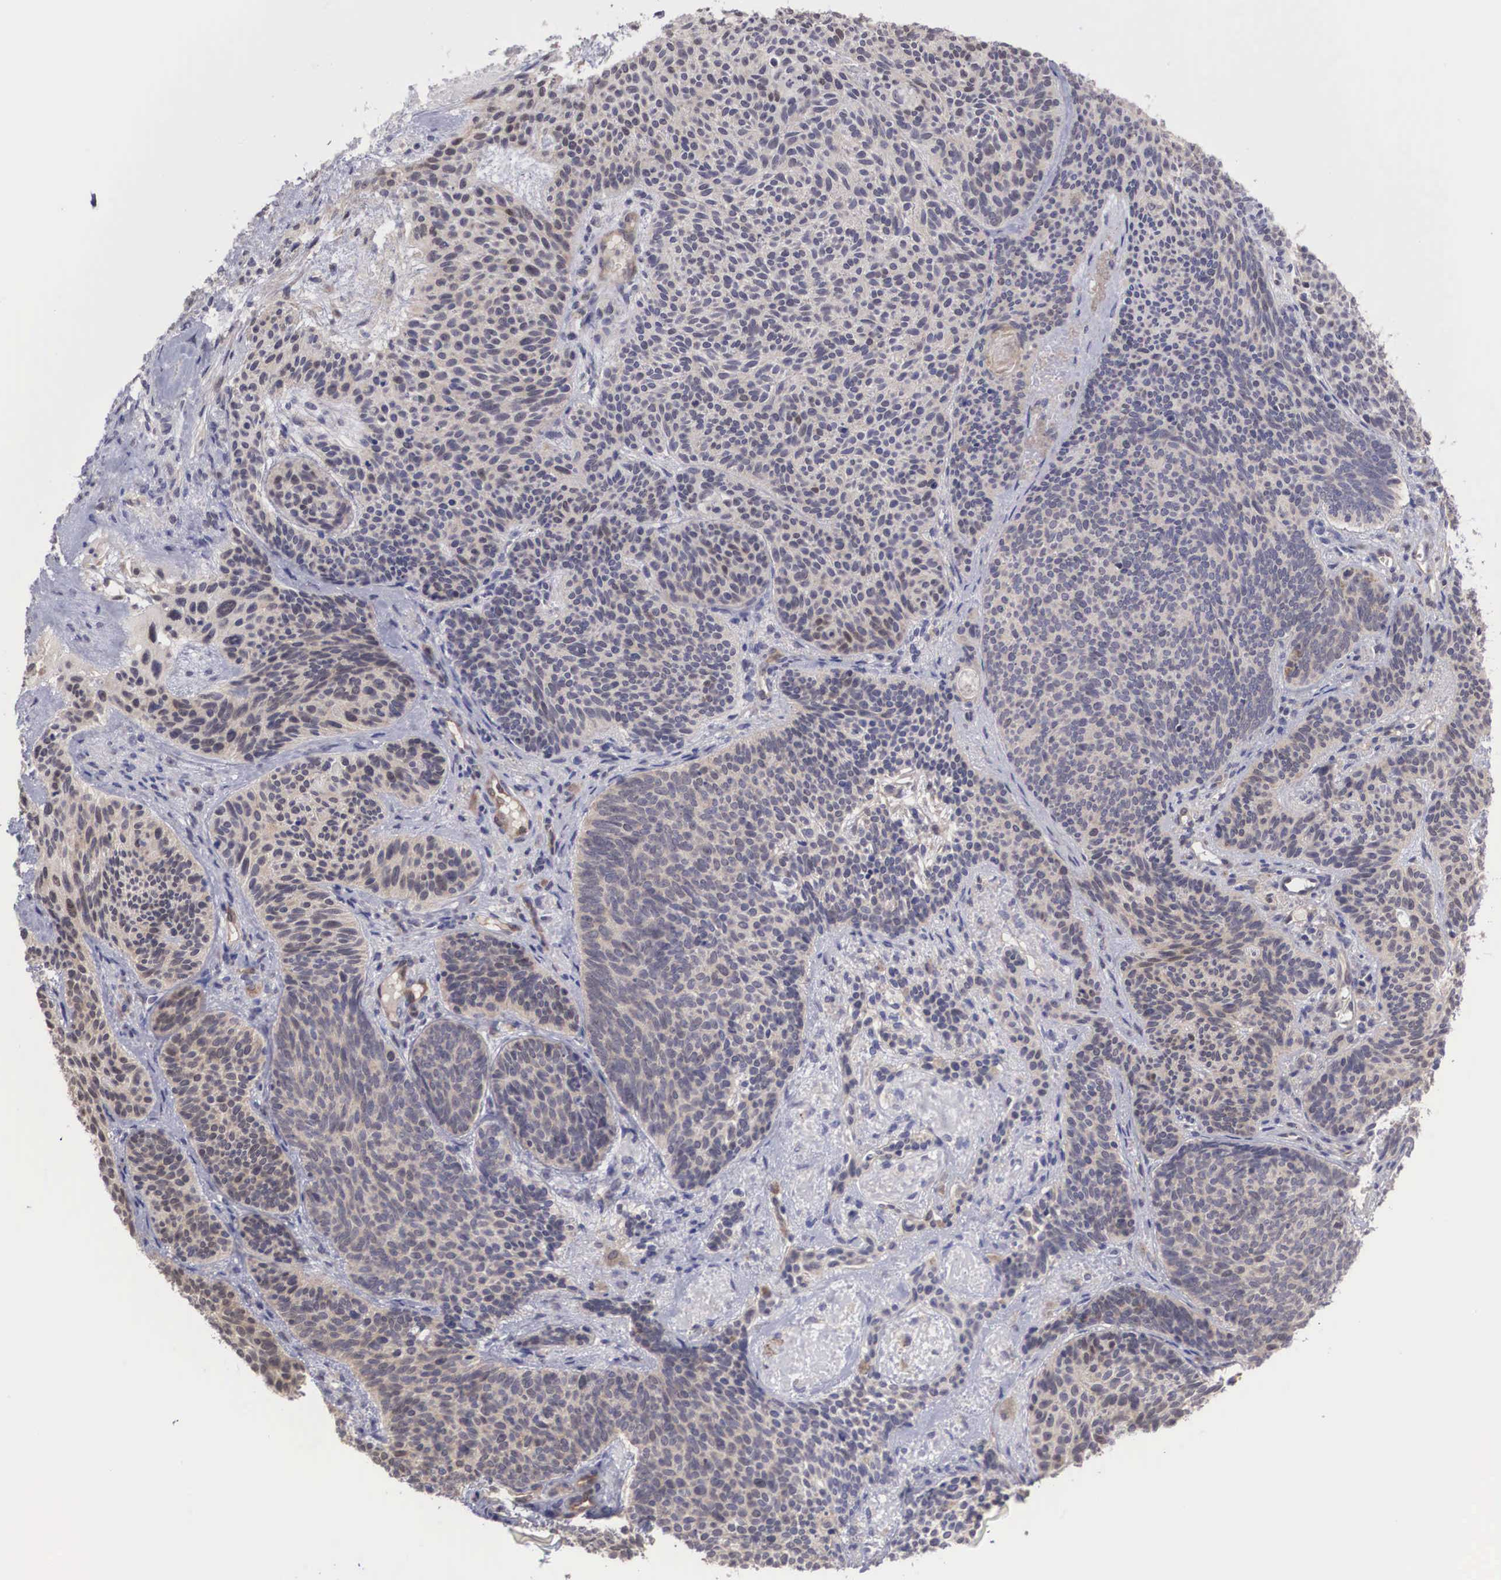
{"staining": {"intensity": "weak", "quantity": "25%-75%", "location": "cytoplasmic/membranous,nuclear"}, "tissue": "skin cancer", "cell_type": "Tumor cells", "image_type": "cancer", "snomed": [{"axis": "morphology", "description": "Basal cell carcinoma"}, {"axis": "topography", "description": "Skin"}], "caption": "A brown stain labels weak cytoplasmic/membranous and nuclear expression of a protein in skin cancer tumor cells.", "gene": "DNAJB7", "patient": {"sex": "male", "age": 84}}